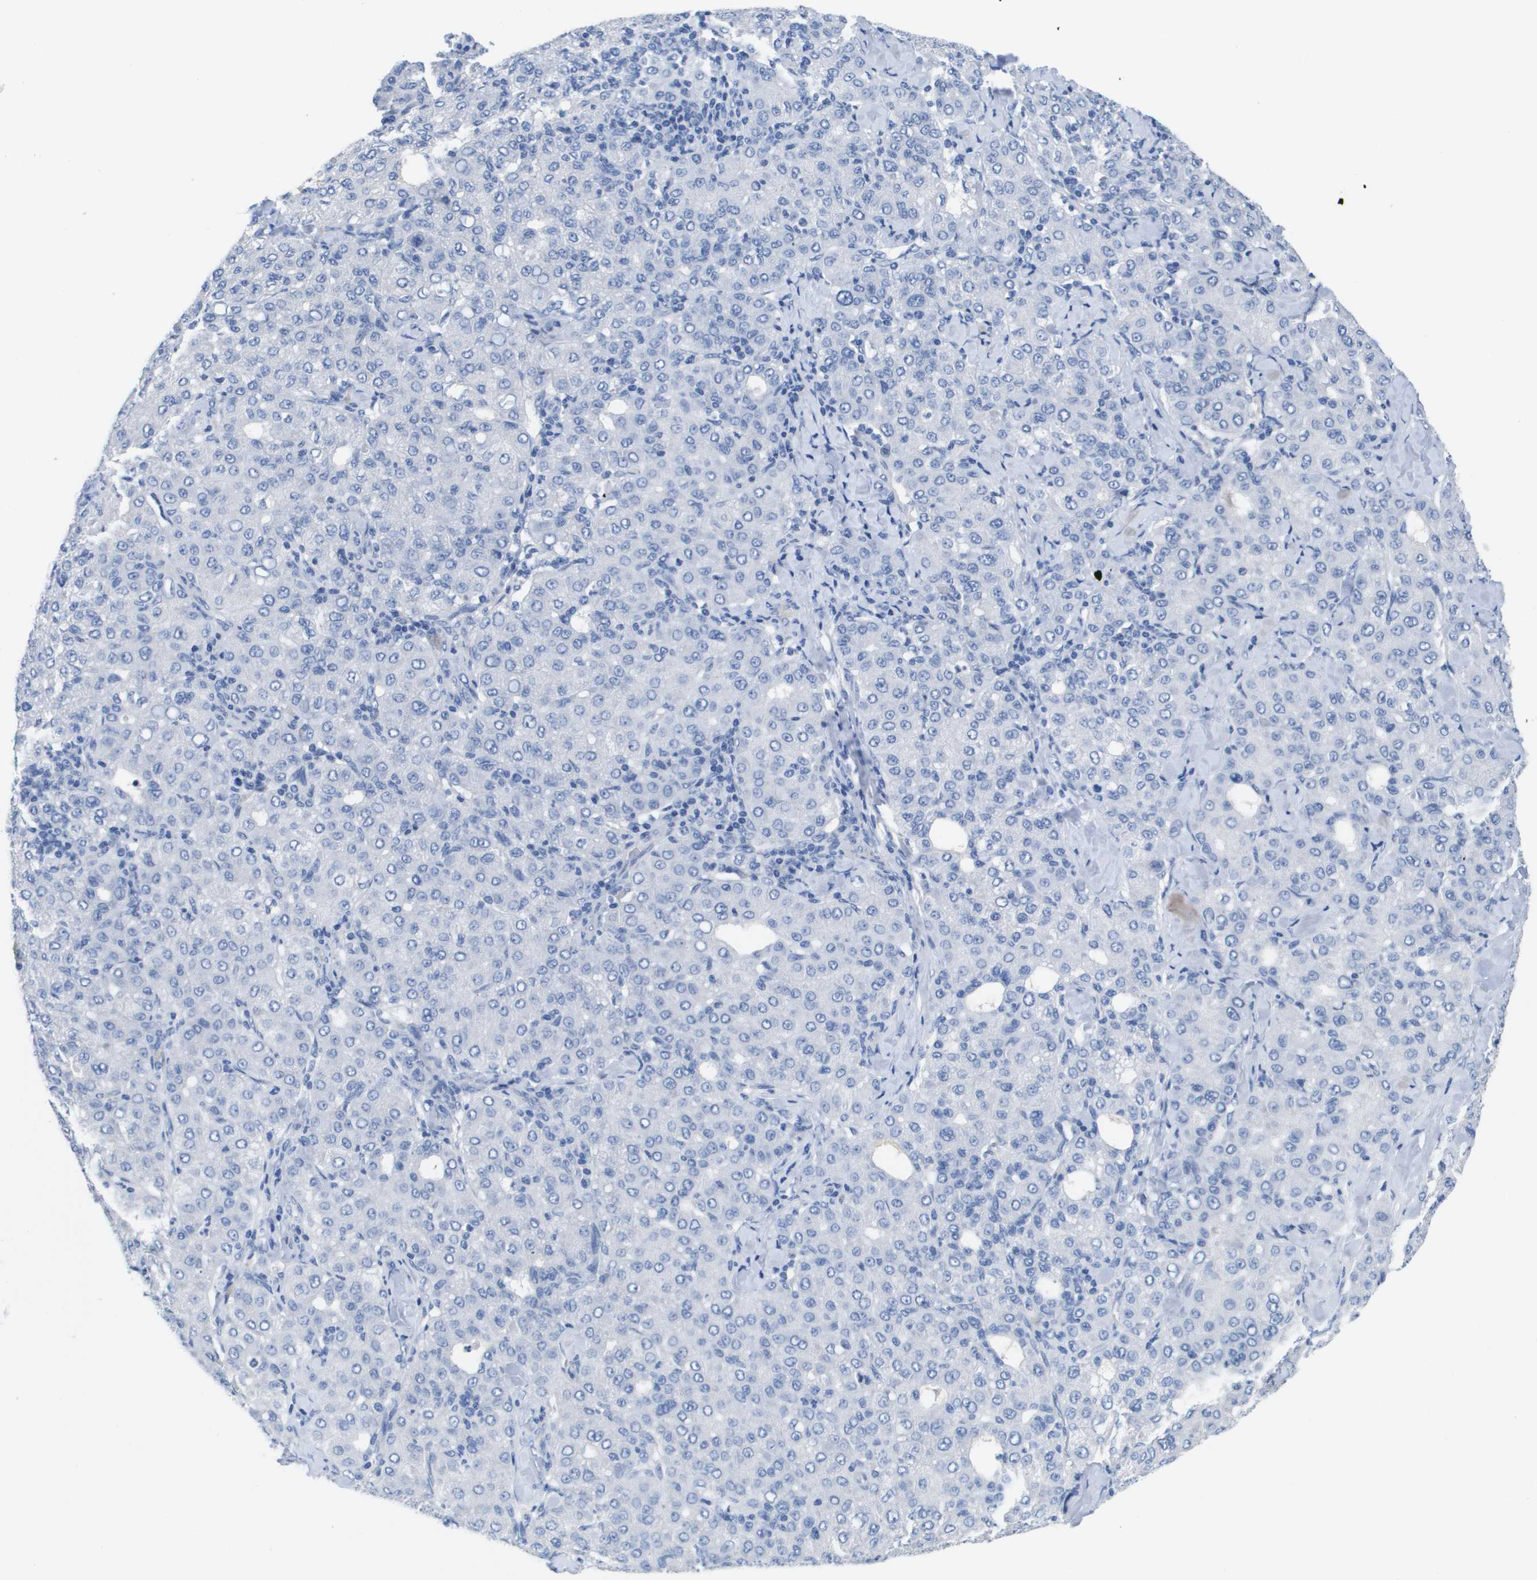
{"staining": {"intensity": "negative", "quantity": "none", "location": "none"}, "tissue": "liver cancer", "cell_type": "Tumor cells", "image_type": "cancer", "snomed": [{"axis": "morphology", "description": "Carcinoma, Hepatocellular, NOS"}, {"axis": "topography", "description": "Liver"}], "caption": "A micrograph of human liver cancer (hepatocellular carcinoma) is negative for staining in tumor cells.", "gene": "APOA1", "patient": {"sex": "male", "age": 65}}